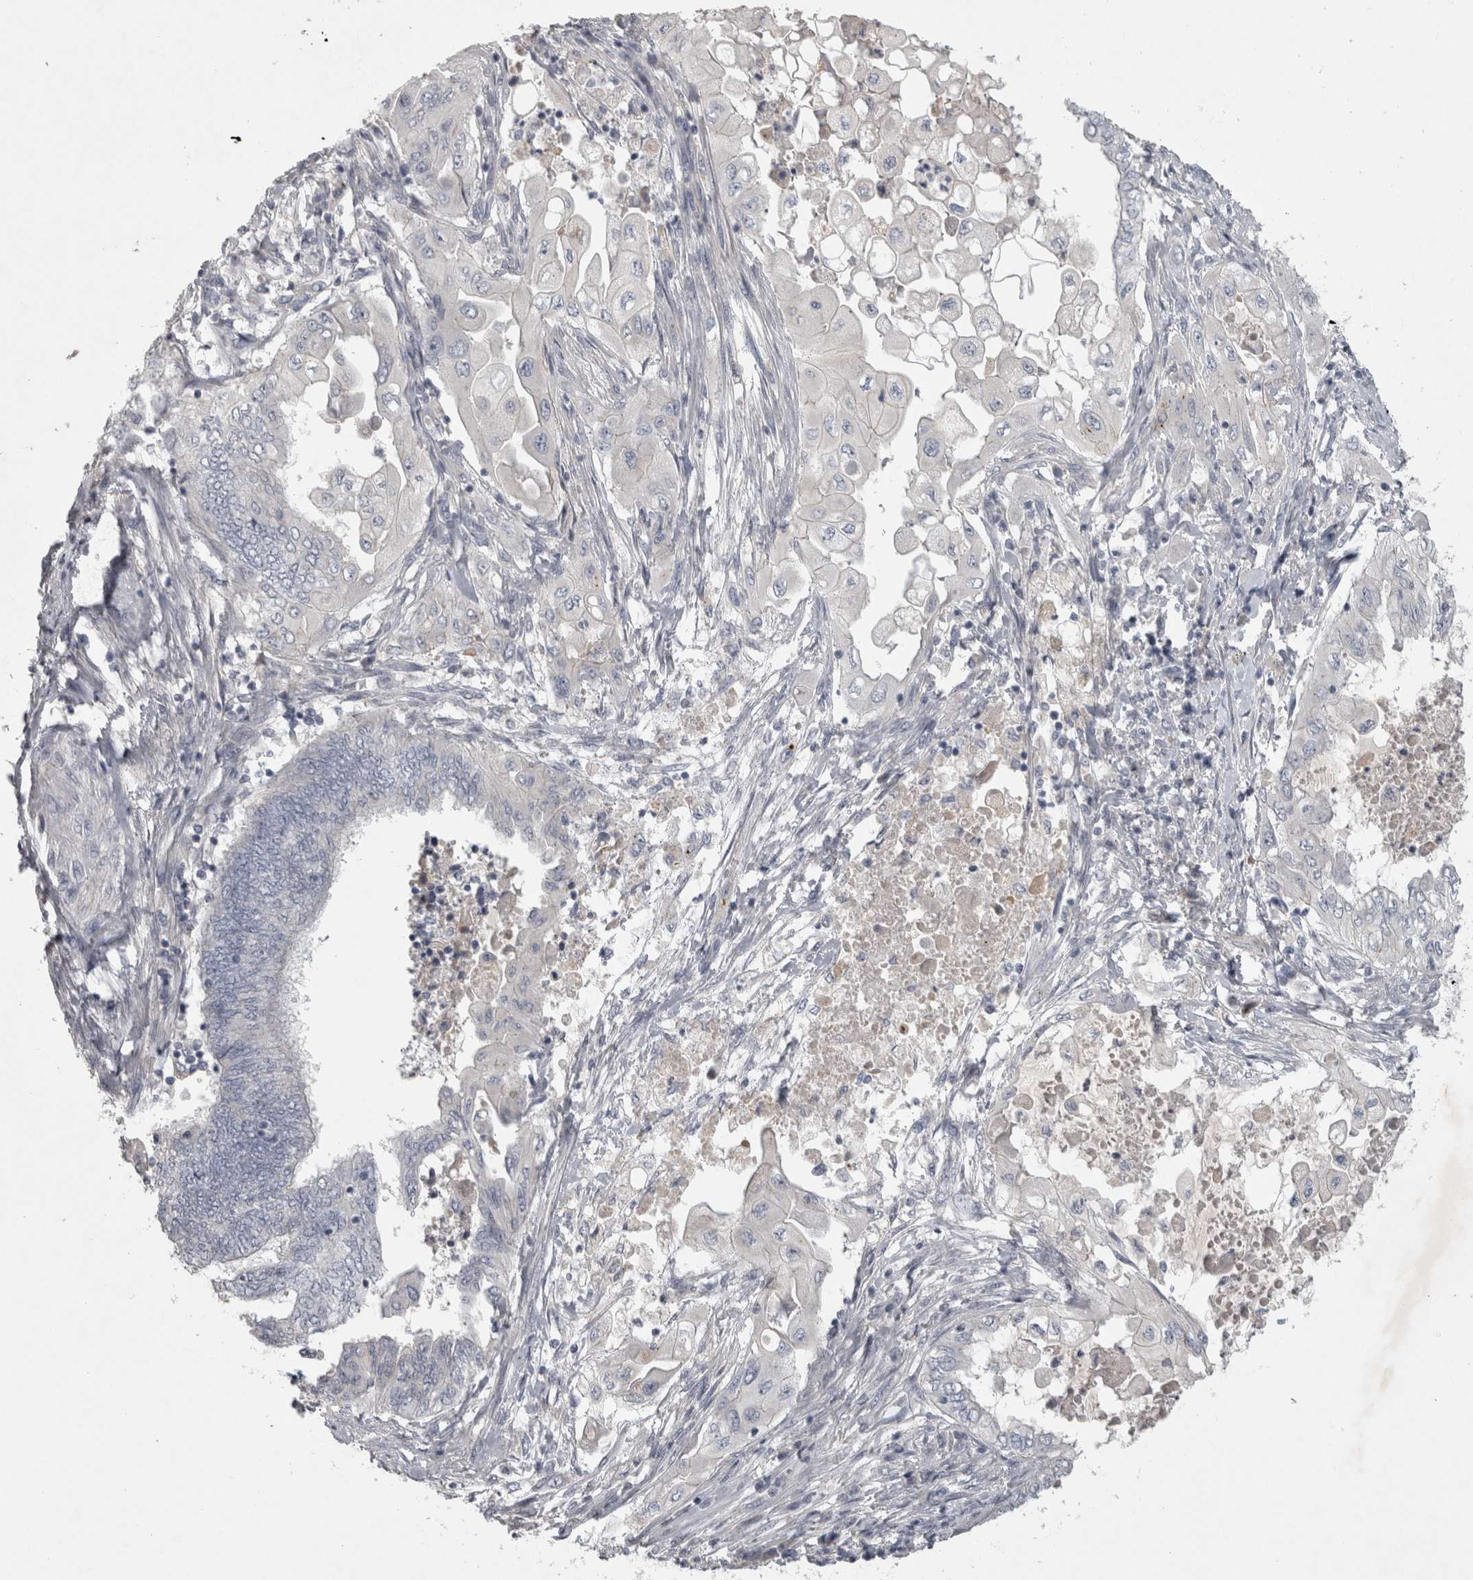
{"staining": {"intensity": "negative", "quantity": "none", "location": "none"}, "tissue": "endometrial cancer", "cell_type": "Tumor cells", "image_type": "cancer", "snomed": [{"axis": "morphology", "description": "Adenocarcinoma, NOS"}, {"axis": "topography", "description": "Uterus"}, {"axis": "topography", "description": "Endometrium"}], "caption": "Immunohistochemical staining of endometrial adenocarcinoma reveals no significant staining in tumor cells. (DAB IHC, high magnification).", "gene": "ENPP7", "patient": {"sex": "female", "age": 70}}